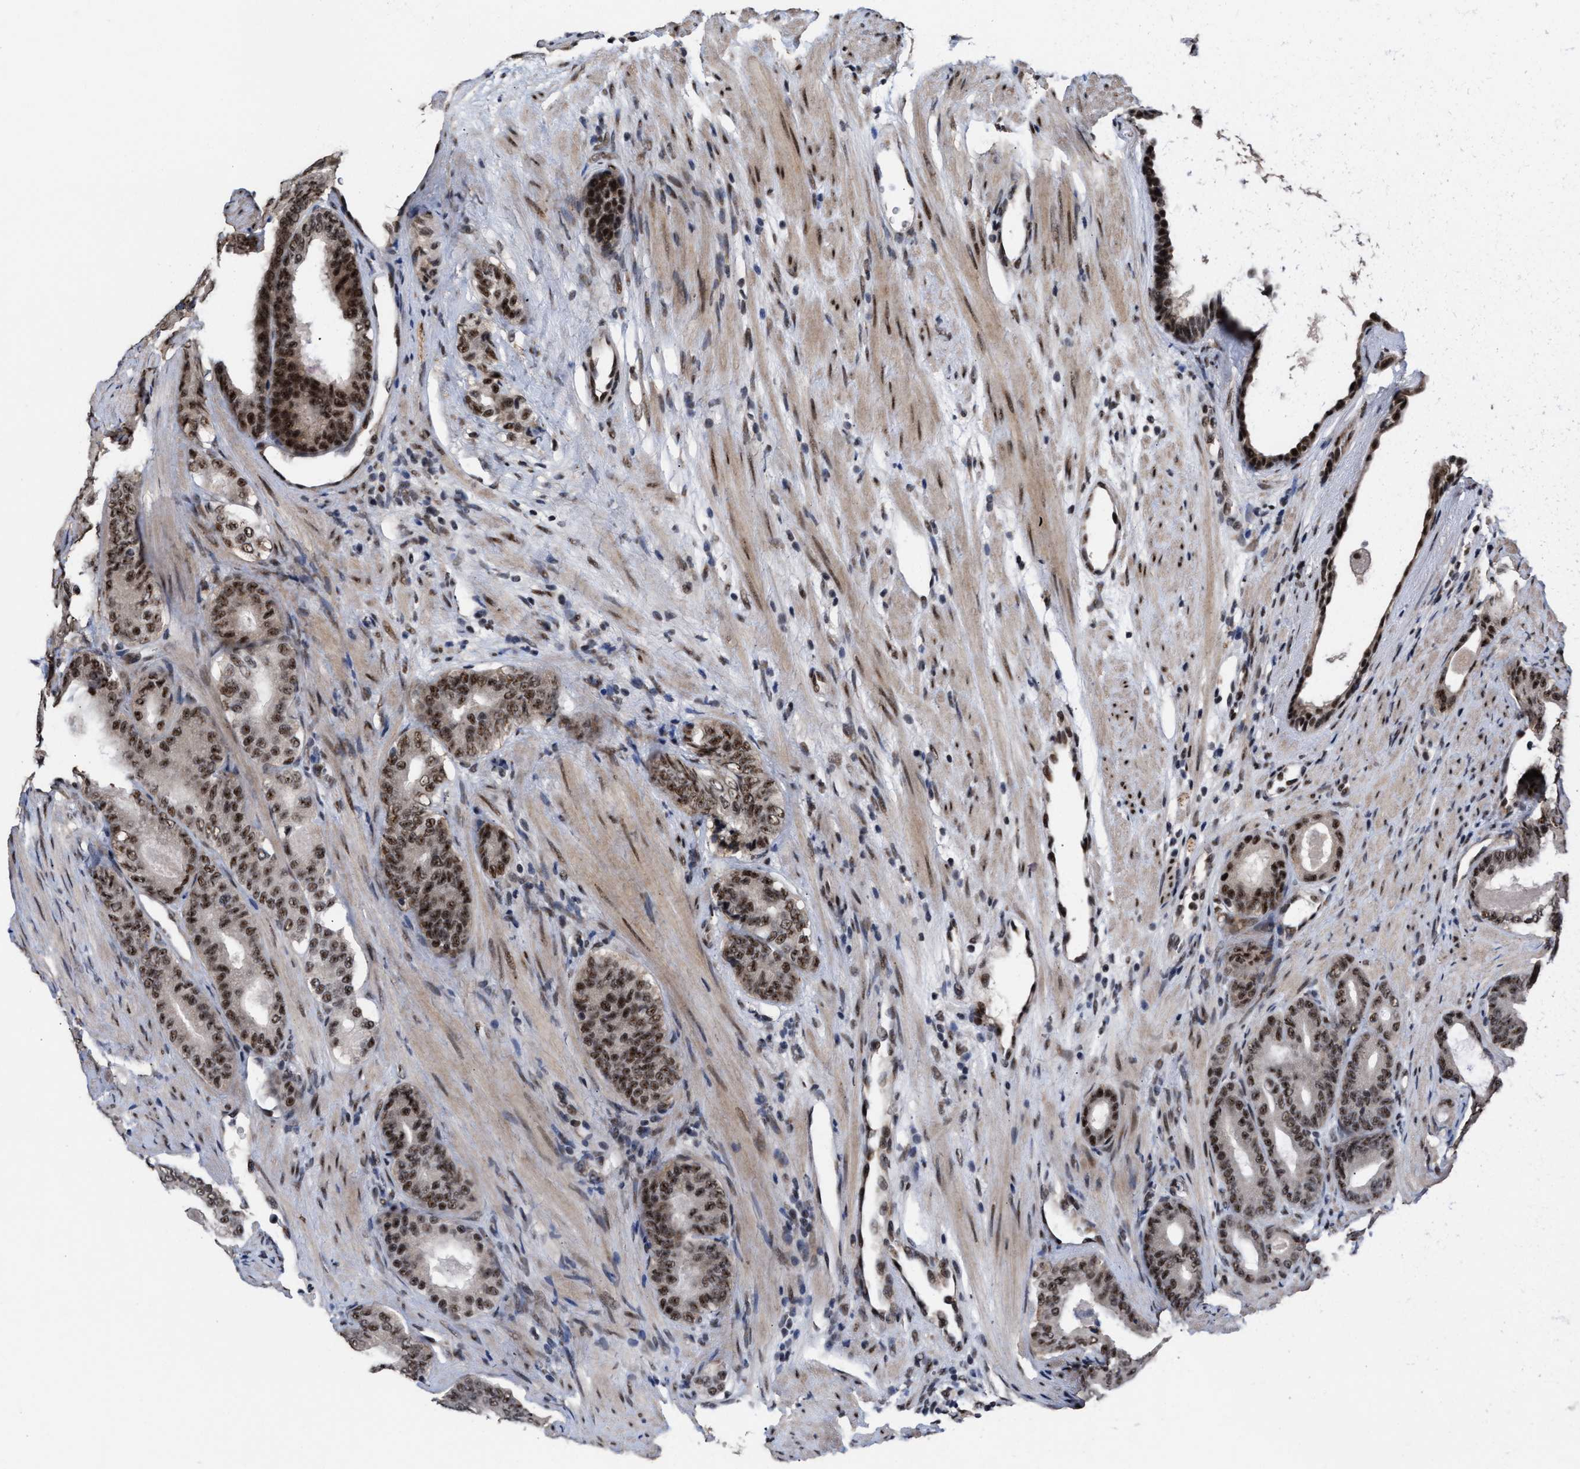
{"staining": {"intensity": "strong", "quantity": ">75%", "location": "nuclear"}, "tissue": "prostate cancer", "cell_type": "Tumor cells", "image_type": "cancer", "snomed": [{"axis": "morphology", "description": "Adenocarcinoma, High grade"}, {"axis": "topography", "description": "Prostate"}], "caption": "Immunohistochemical staining of prostate cancer (adenocarcinoma (high-grade)) displays high levels of strong nuclear expression in about >75% of tumor cells. (Brightfield microscopy of DAB IHC at high magnification).", "gene": "EIF4A3", "patient": {"sex": "male", "age": 60}}